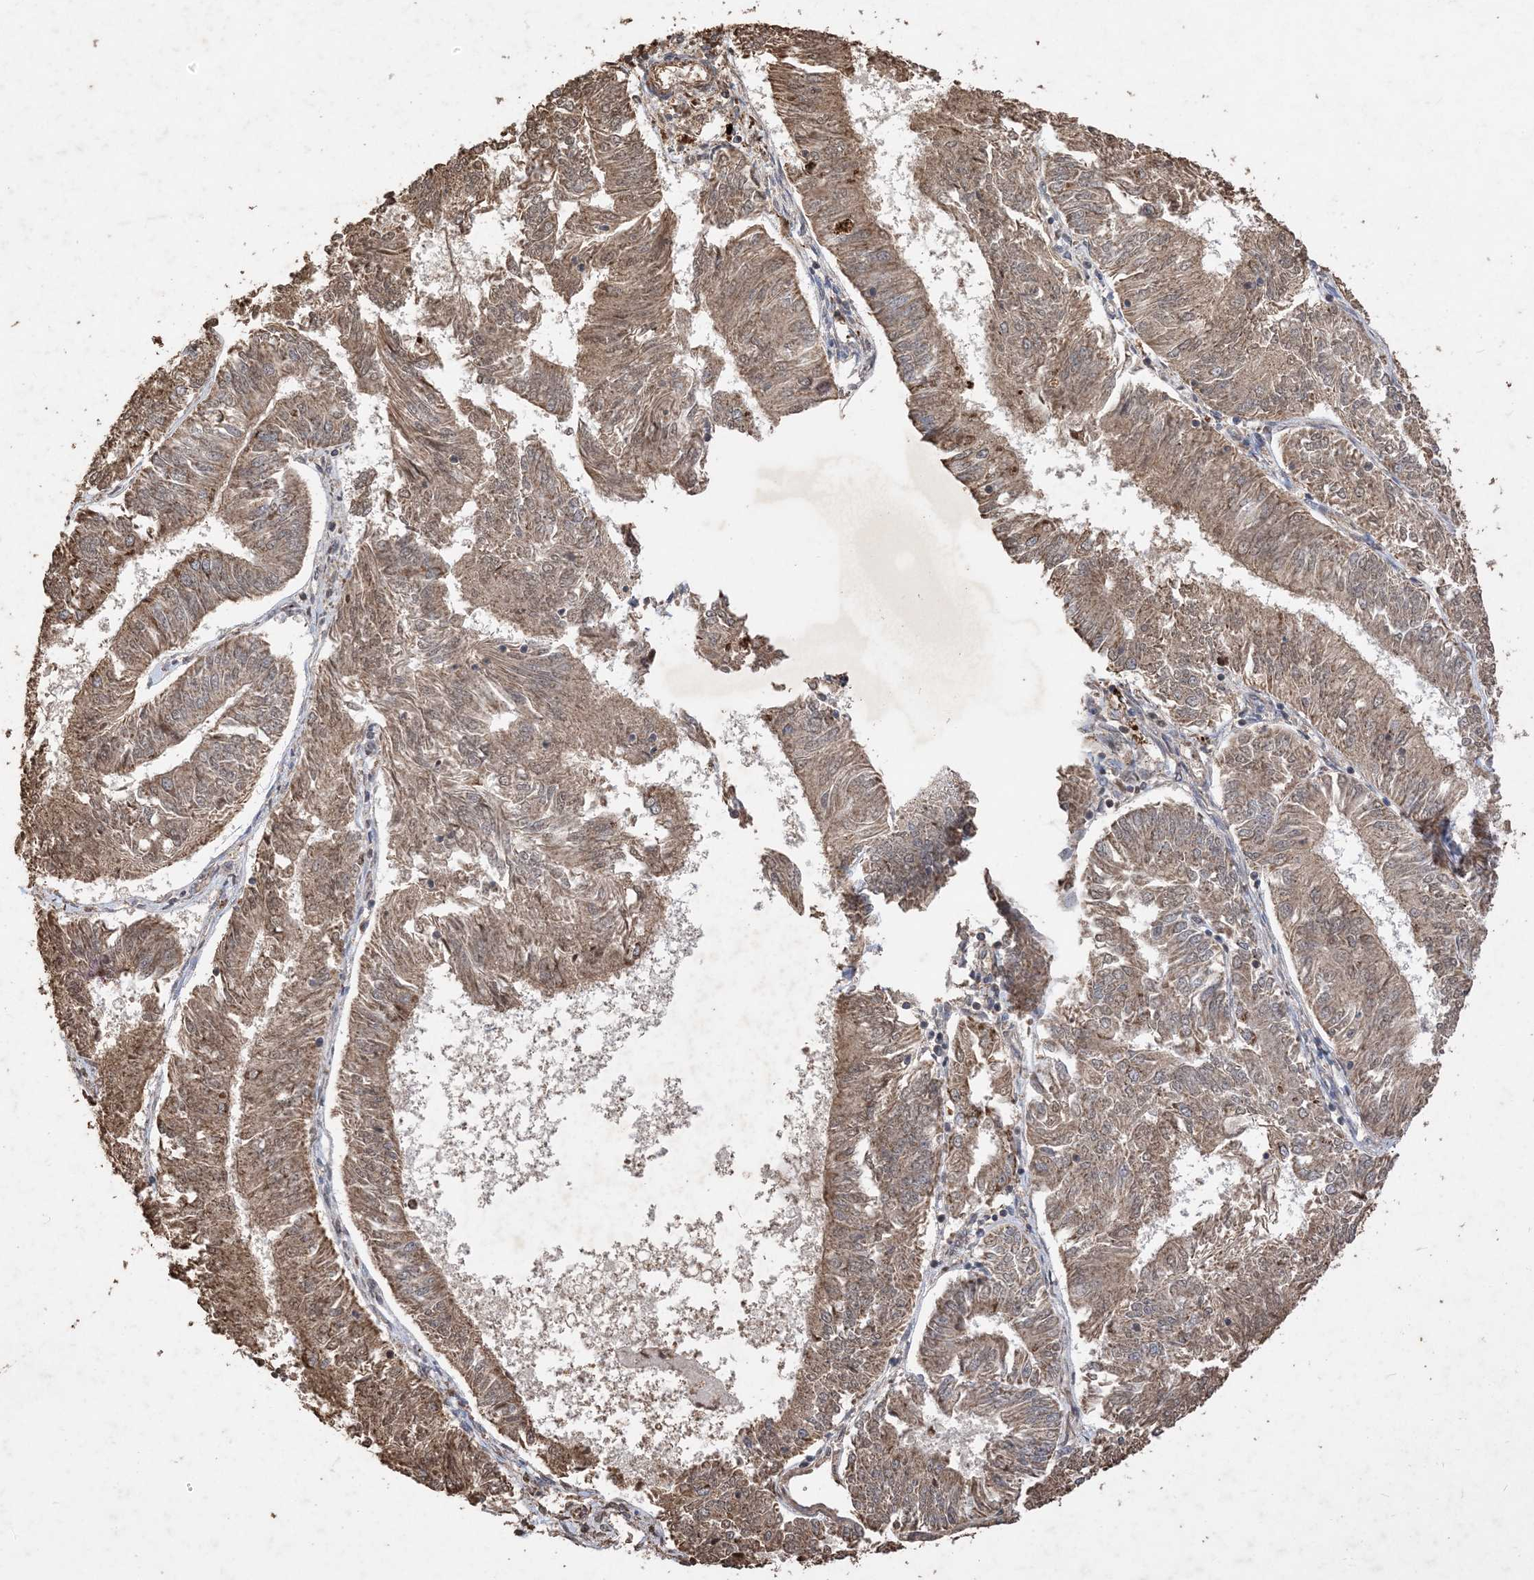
{"staining": {"intensity": "moderate", "quantity": ">75%", "location": "cytoplasmic/membranous"}, "tissue": "endometrial cancer", "cell_type": "Tumor cells", "image_type": "cancer", "snomed": [{"axis": "morphology", "description": "Adenocarcinoma, NOS"}, {"axis": "topography", "description": "Endometrium"}], "caption": "Tumor cells show medium levels of moderate cytoplasmic/membranous expression in approximately >75% of cells in human endometrial adenocarcinoma.", "gene": "HPS4", "patient": {"sex": "female", "age": 58}}